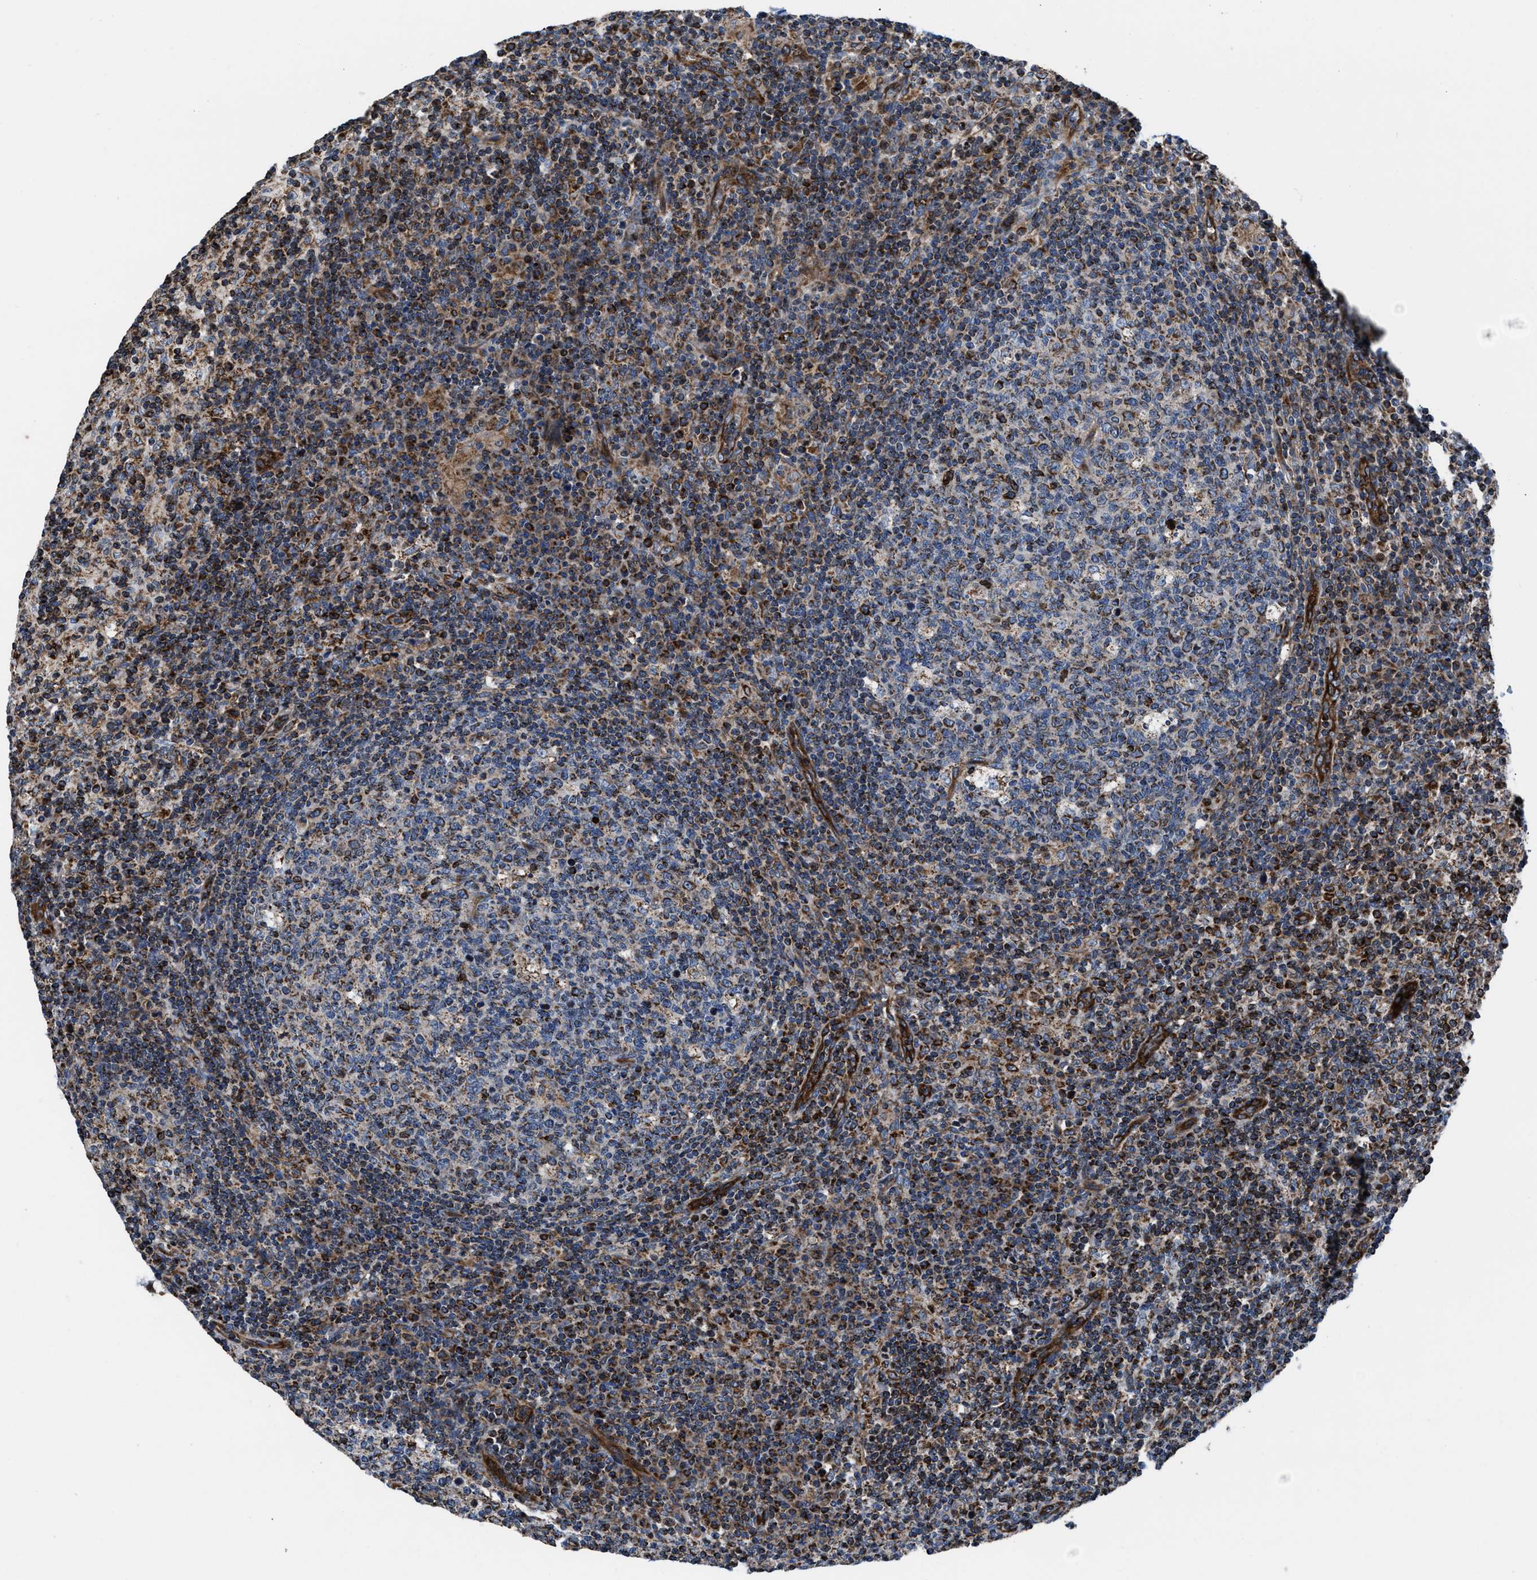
{"staining": {"intensity": "moderate", "quantity": "25%-75%", "location": "cytoplasmic/membranous"}, "tissue": "lymph node", "cell_type": "Germinal center cells", "image_type": "normal", "snomed": [{"axis": "morphology", "description": "Normal tissue, NOS"}, {"axis": "morphology", "description": "Inflammation, NOS"}, {"axis": "topography", "description": "Lymph node"}], "caption": "Lymph node stained for a protein demonstrates moderate cytoplasmic/membranous positivity in germinal center cells. (brown staining indicates protein expression, while blue staining denotes nuclei).", "gene": "PRR15L", "patient": {"sex": "male", "age": 55}}